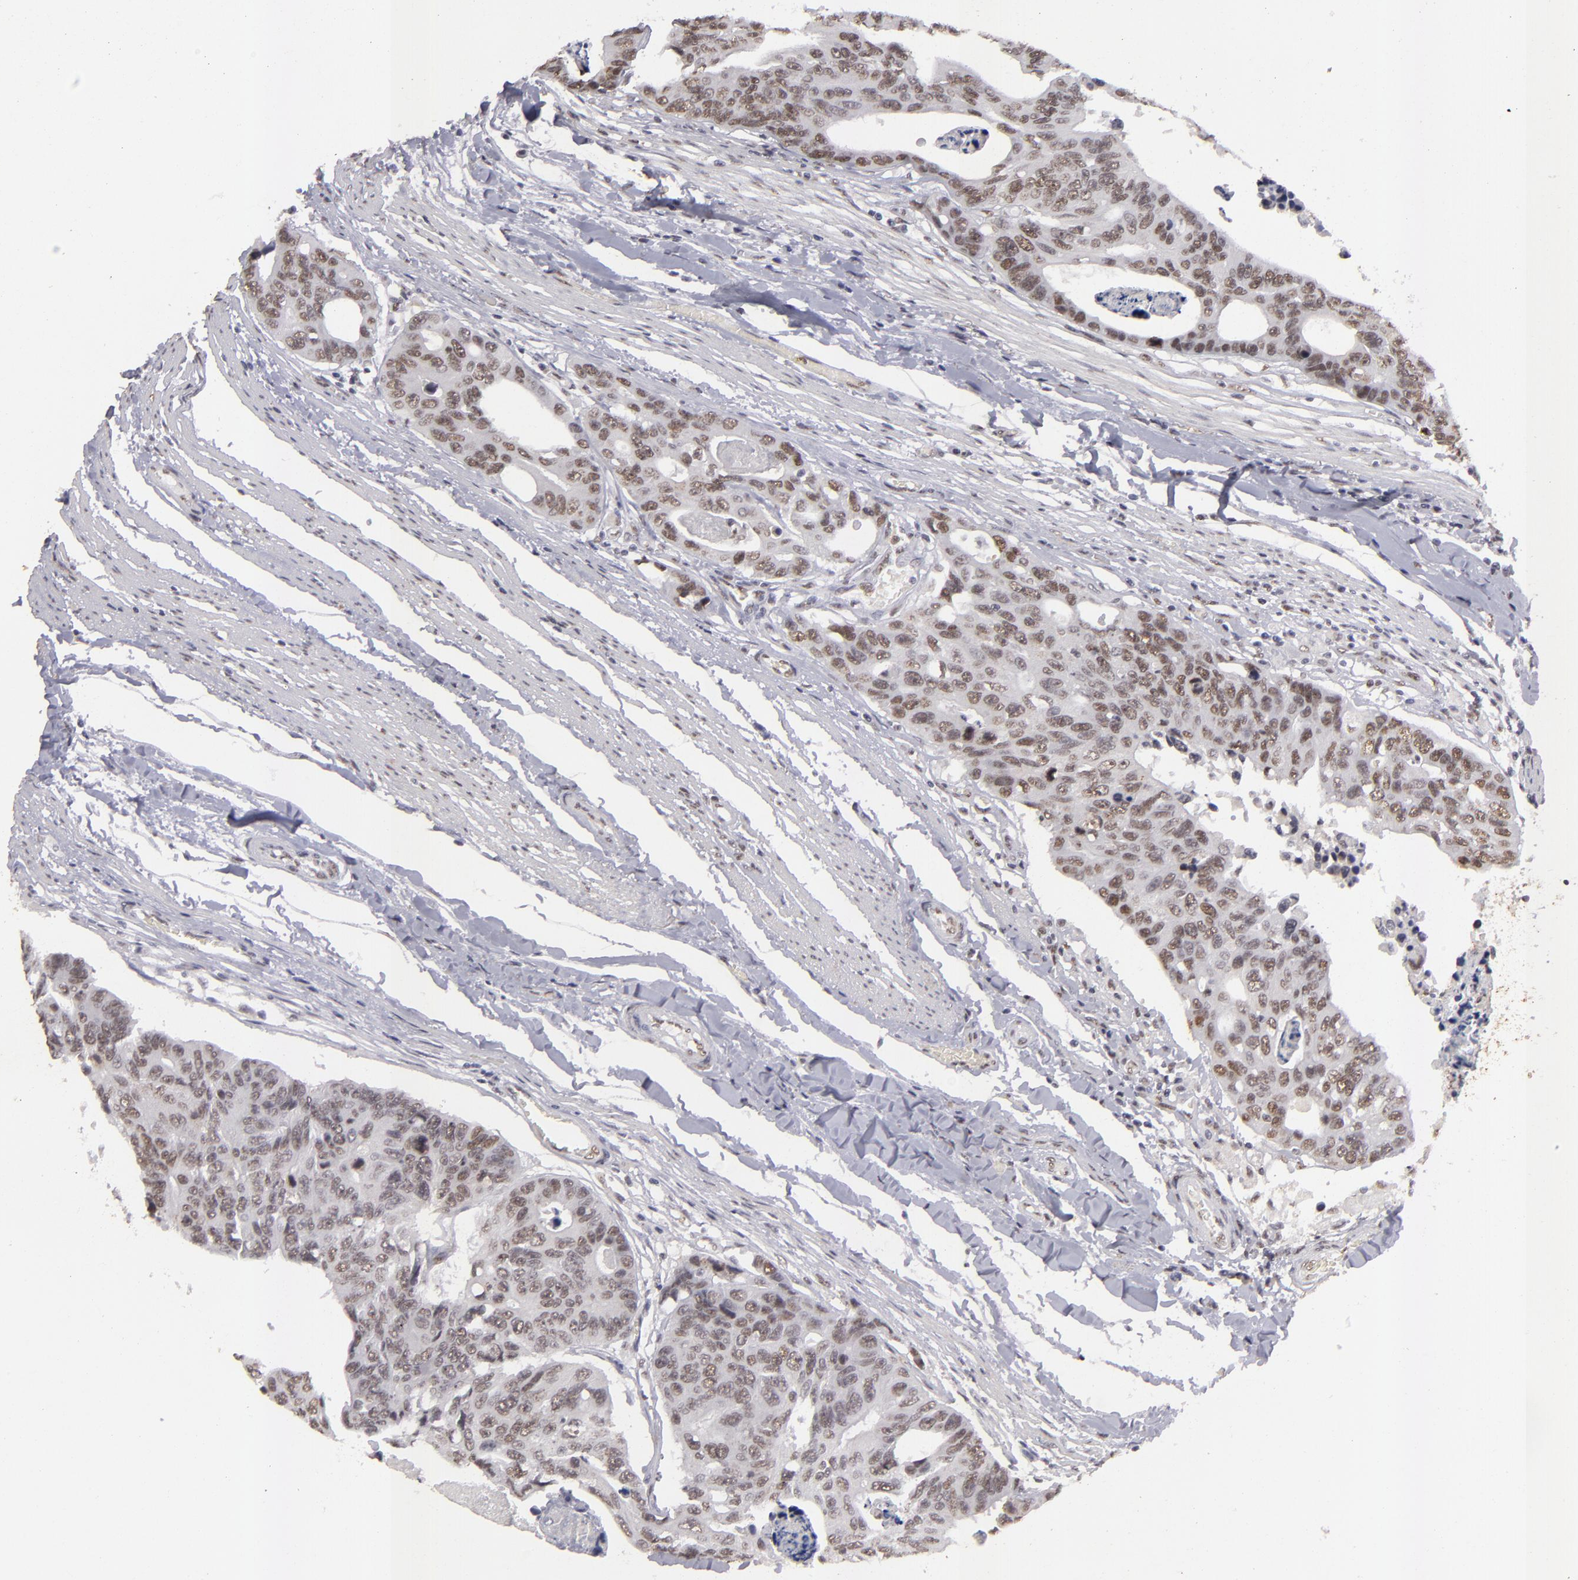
{"staining": {"intensity": "weak", "quantity": "25%-75%", "location": "nuclear"}, "tissue": "colorectal cancer", "cell_type": "Tumor cells", "image_type": "cancer", "snomed": [{"axis": "morphology", "description": "Adenocarcinoma, NOS"}, {"axis": "topography", "description": "Colon"}], "caption": "Brown immunohistochemical staining in colorectal cancer (adenocarcinoma) reveals weak nuclear staining in approximately 25%-75% of tumor cells. (DAB IHC with brightfield microscopy, high magnification).", "gene": "CBX3", "patient": {"sex": "female", "age": 86}}